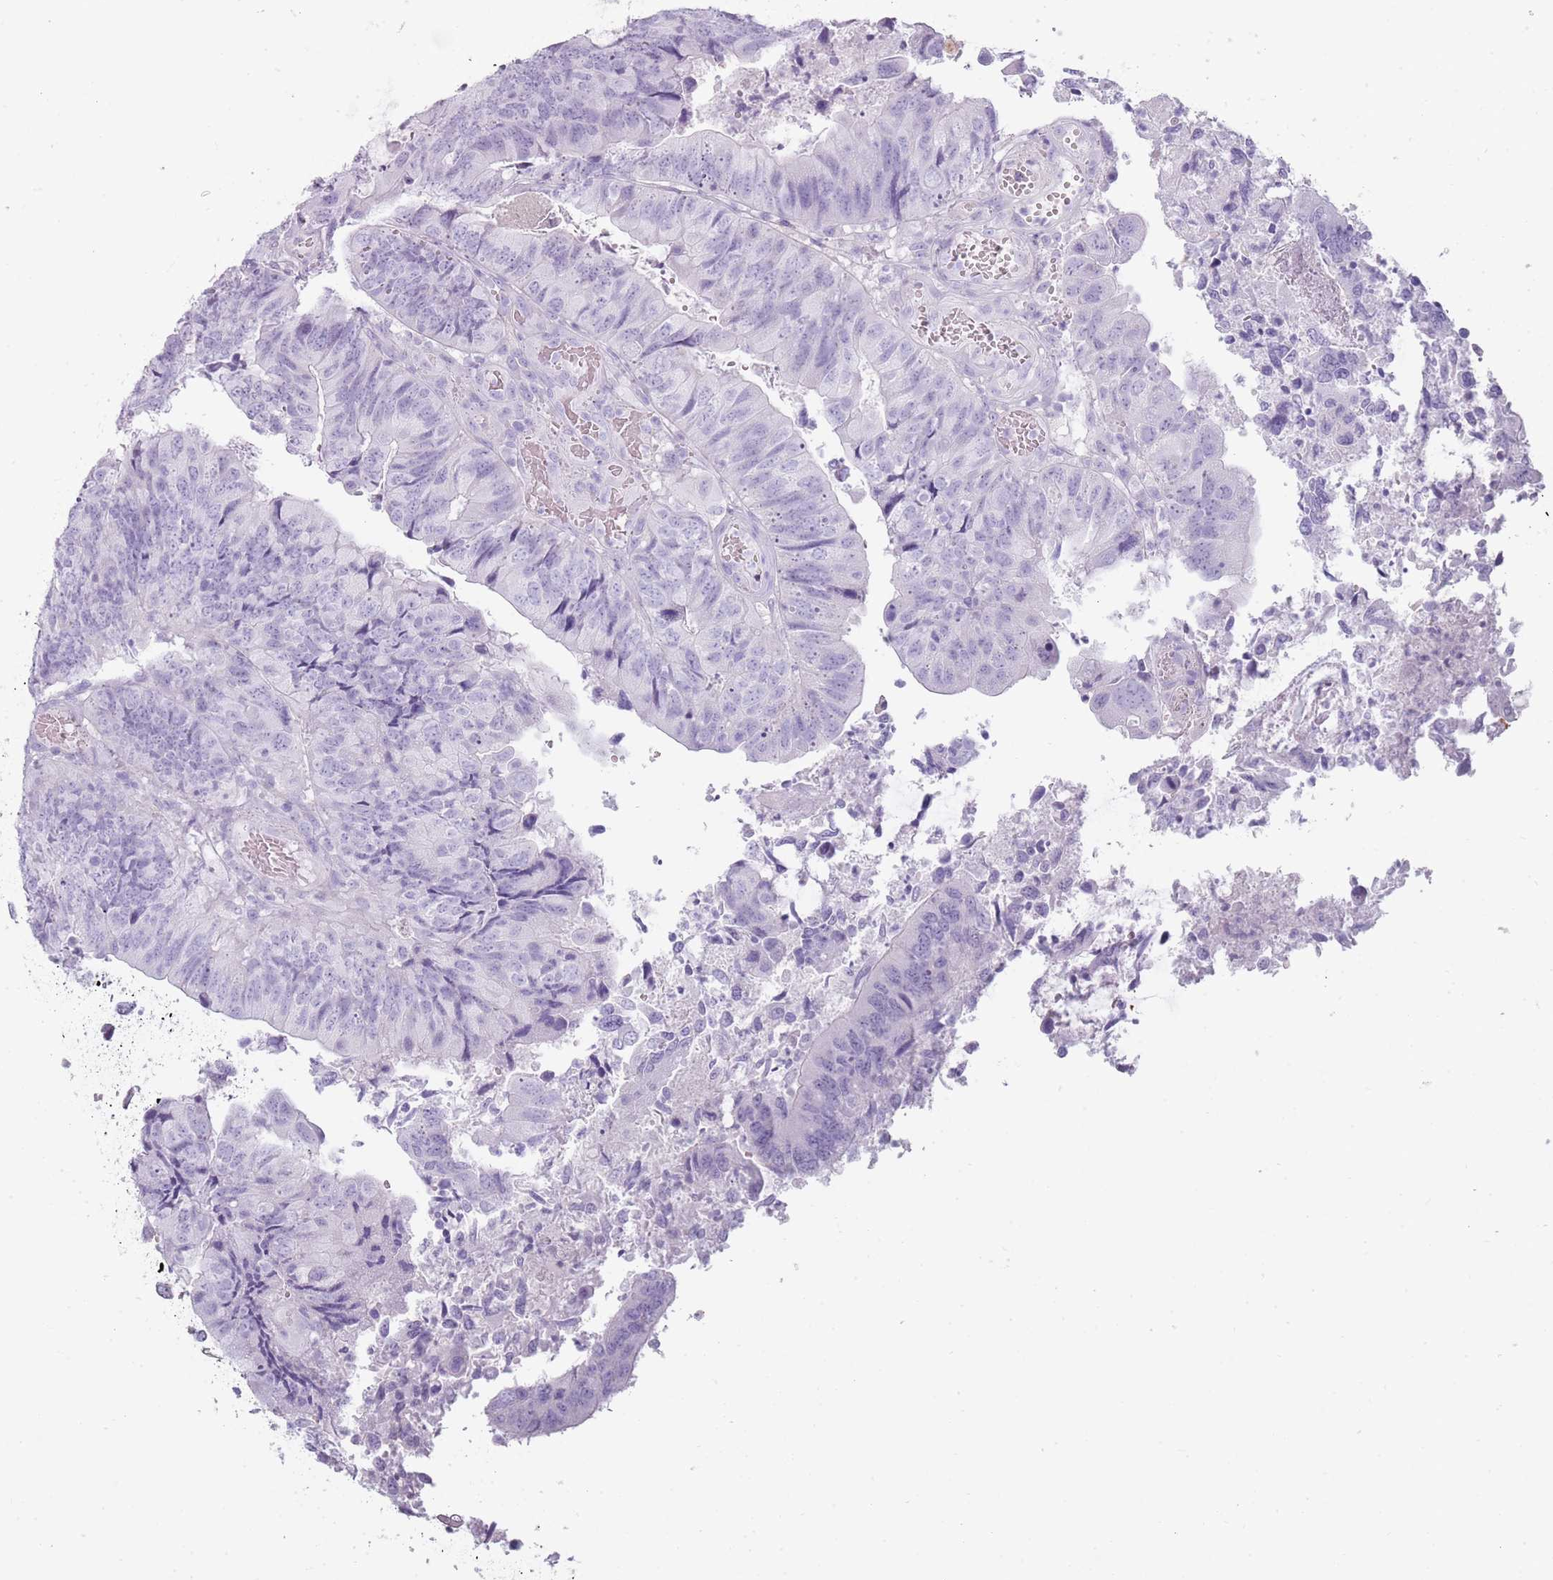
{"staining": {"intensity": "negative", "quantity": "none", "location": "none"}, "tissue": "colorectal cancer", "cell_type": "Tumor cells", "image_type": "cancer", "snomed": [{"axis": "morphology", "description": "Adenocarcinoma, NOS"}, {"axis": "topography", "description": "Colon"}], "caption": "This is a image of immunohistochemistry staining of colorectal adenocarcinoma, which shows no expression in tumor cells. (Stains: DAB immunohistochemistry (IHC) with hematoxylin counter stain, Microscopy: brightfield microscopy at high magnification).", "gene": "COLEC12", "patient": {"sex": "female", "age": 67}}